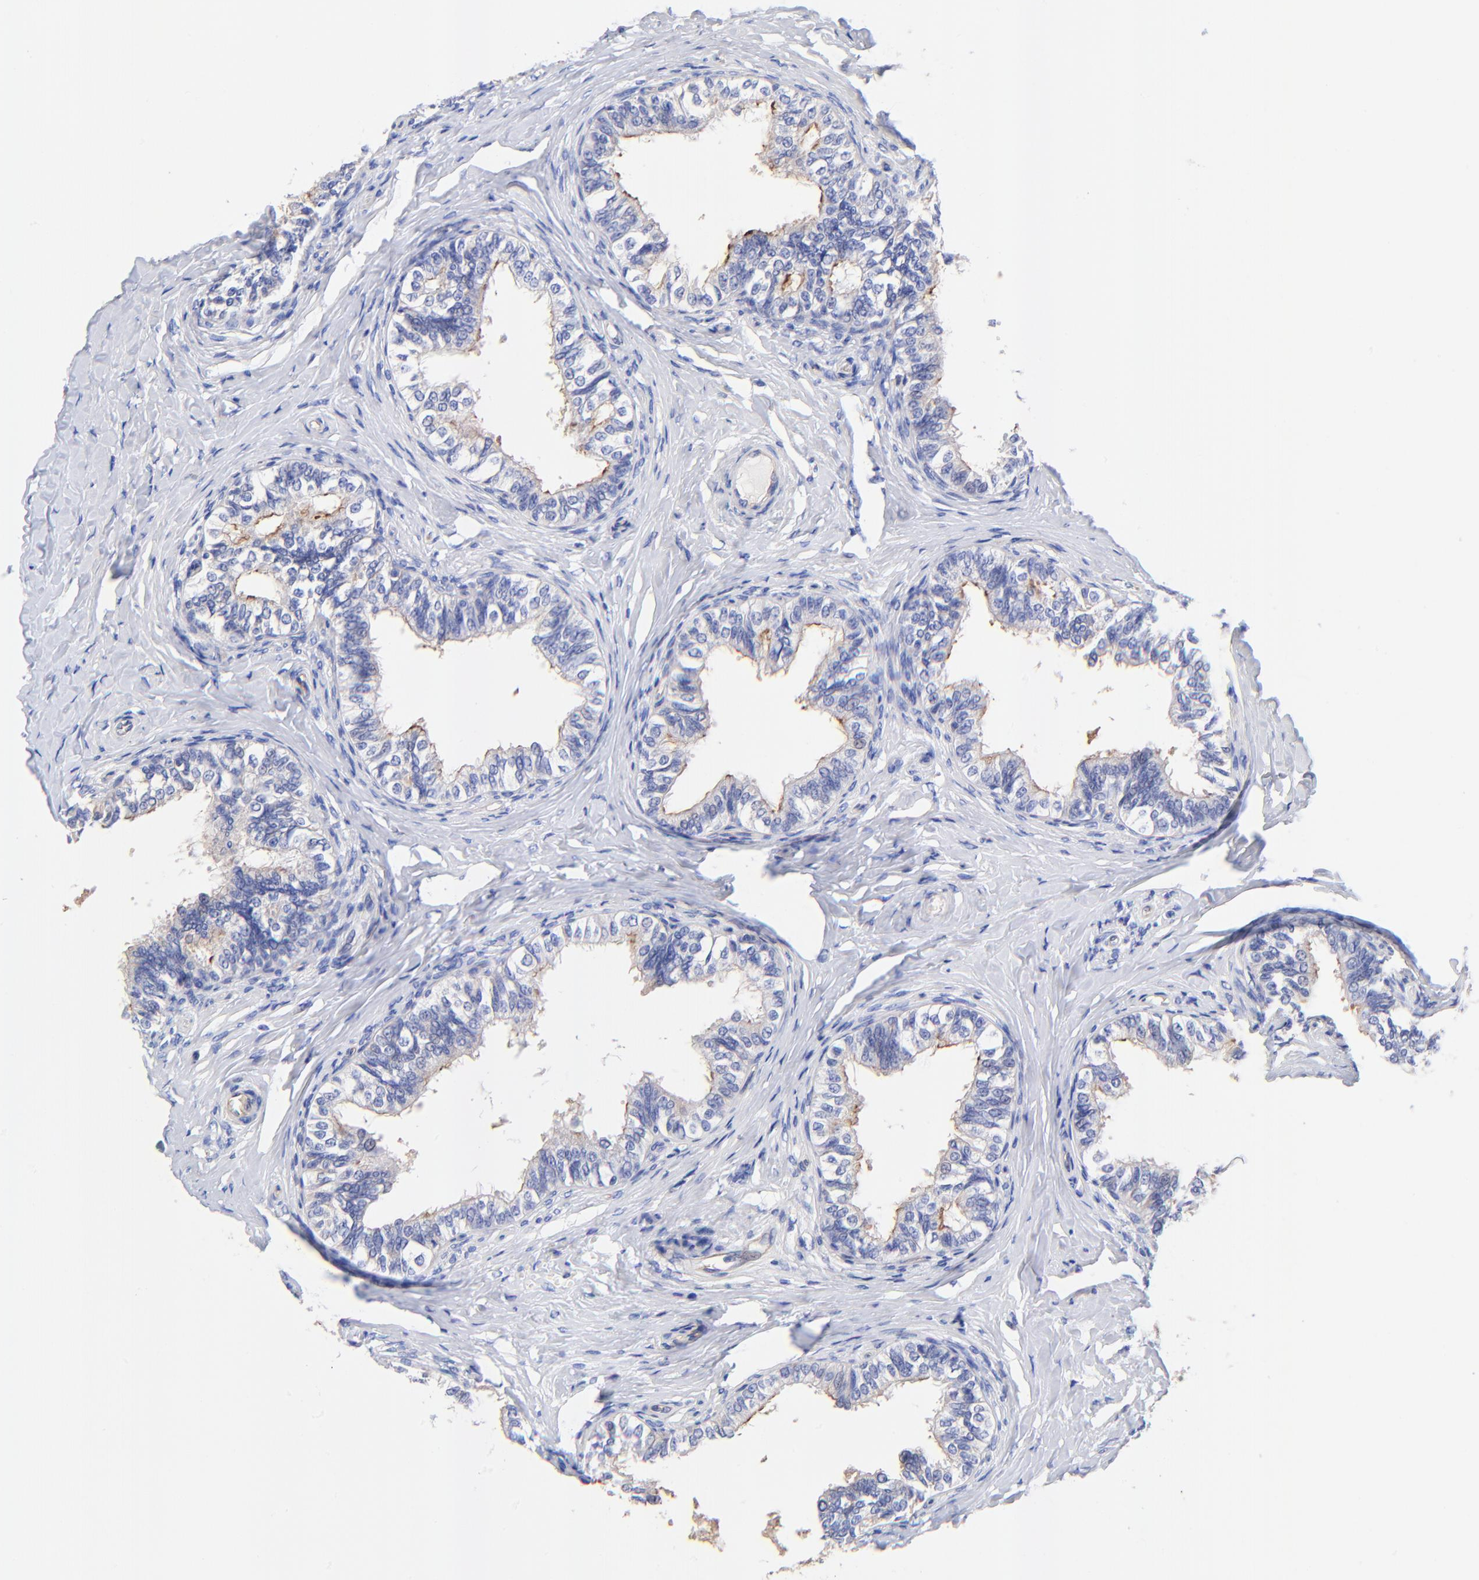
{"staining": {"intensity": "strong", "quantity": ">75%", "location": "cytoplasmic/membranous"}, "tissue": "epididymis", "cell_type": "Glandular cells", "image_type": "normal", "snomed": [{"axis": "morphology", "description": "Normal tissue, NOS"}, {"axis": "topography", "description": "Soft tissue"}, {"axis": "topography", "description": "Epididymis"}], "caption": "Immunohistochemistry (DAB (3,3'-diaminobenzidine)) staining of benign epididymis demonstrates strong cytoplasmic/membranous protein expression in approximately >75% of glandular cells. (Stains: DAB (3,3'-diaminobenzidine) in brown, nuclei in blue, Microscopy: brightfield microscopy at high magnification).", "gene": "SLC44A2", "patient": {"sex": "male", "age": 26}}